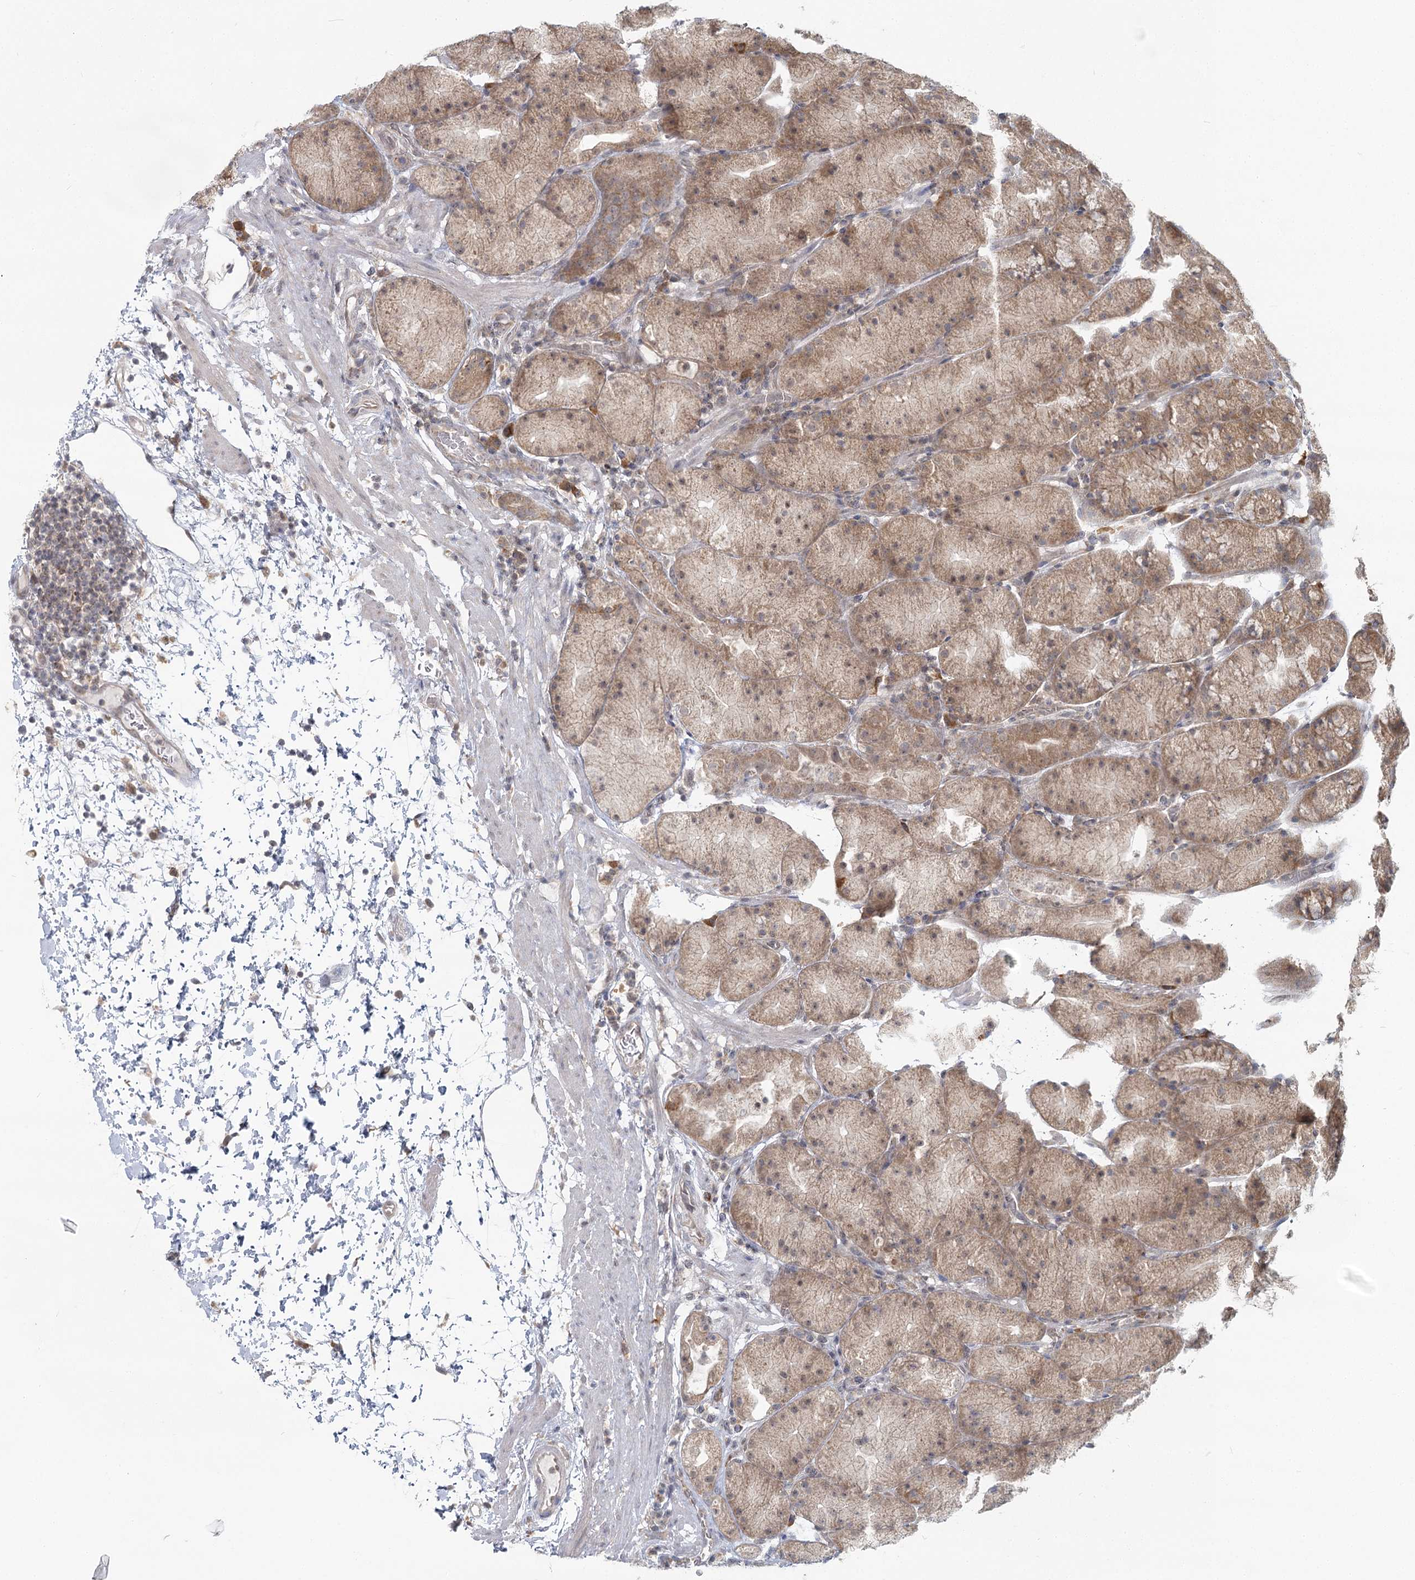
{"staining": {"intensity": "moderate", "quantity": ">75%", "location": "cytoplasmic/membranous"}, "tissue": "stomach", "cell_type": "Glandular cells", "image_type": "normal", "snomed": [{"axis": "morphology", "description": "Normal tissue, NOS"}, {"axis": "topography", "description": "Stomach, upper"}, {"axis": "topography", "description": "Stomach"}], "caption": "The image demonstrates staining of benign stomach, revealing moderate cytoplasmic/membranous protein expression (brown color) within glandular cells.", "gene": "THNSL1", "patient": {"sex": "male", "age": 48}}